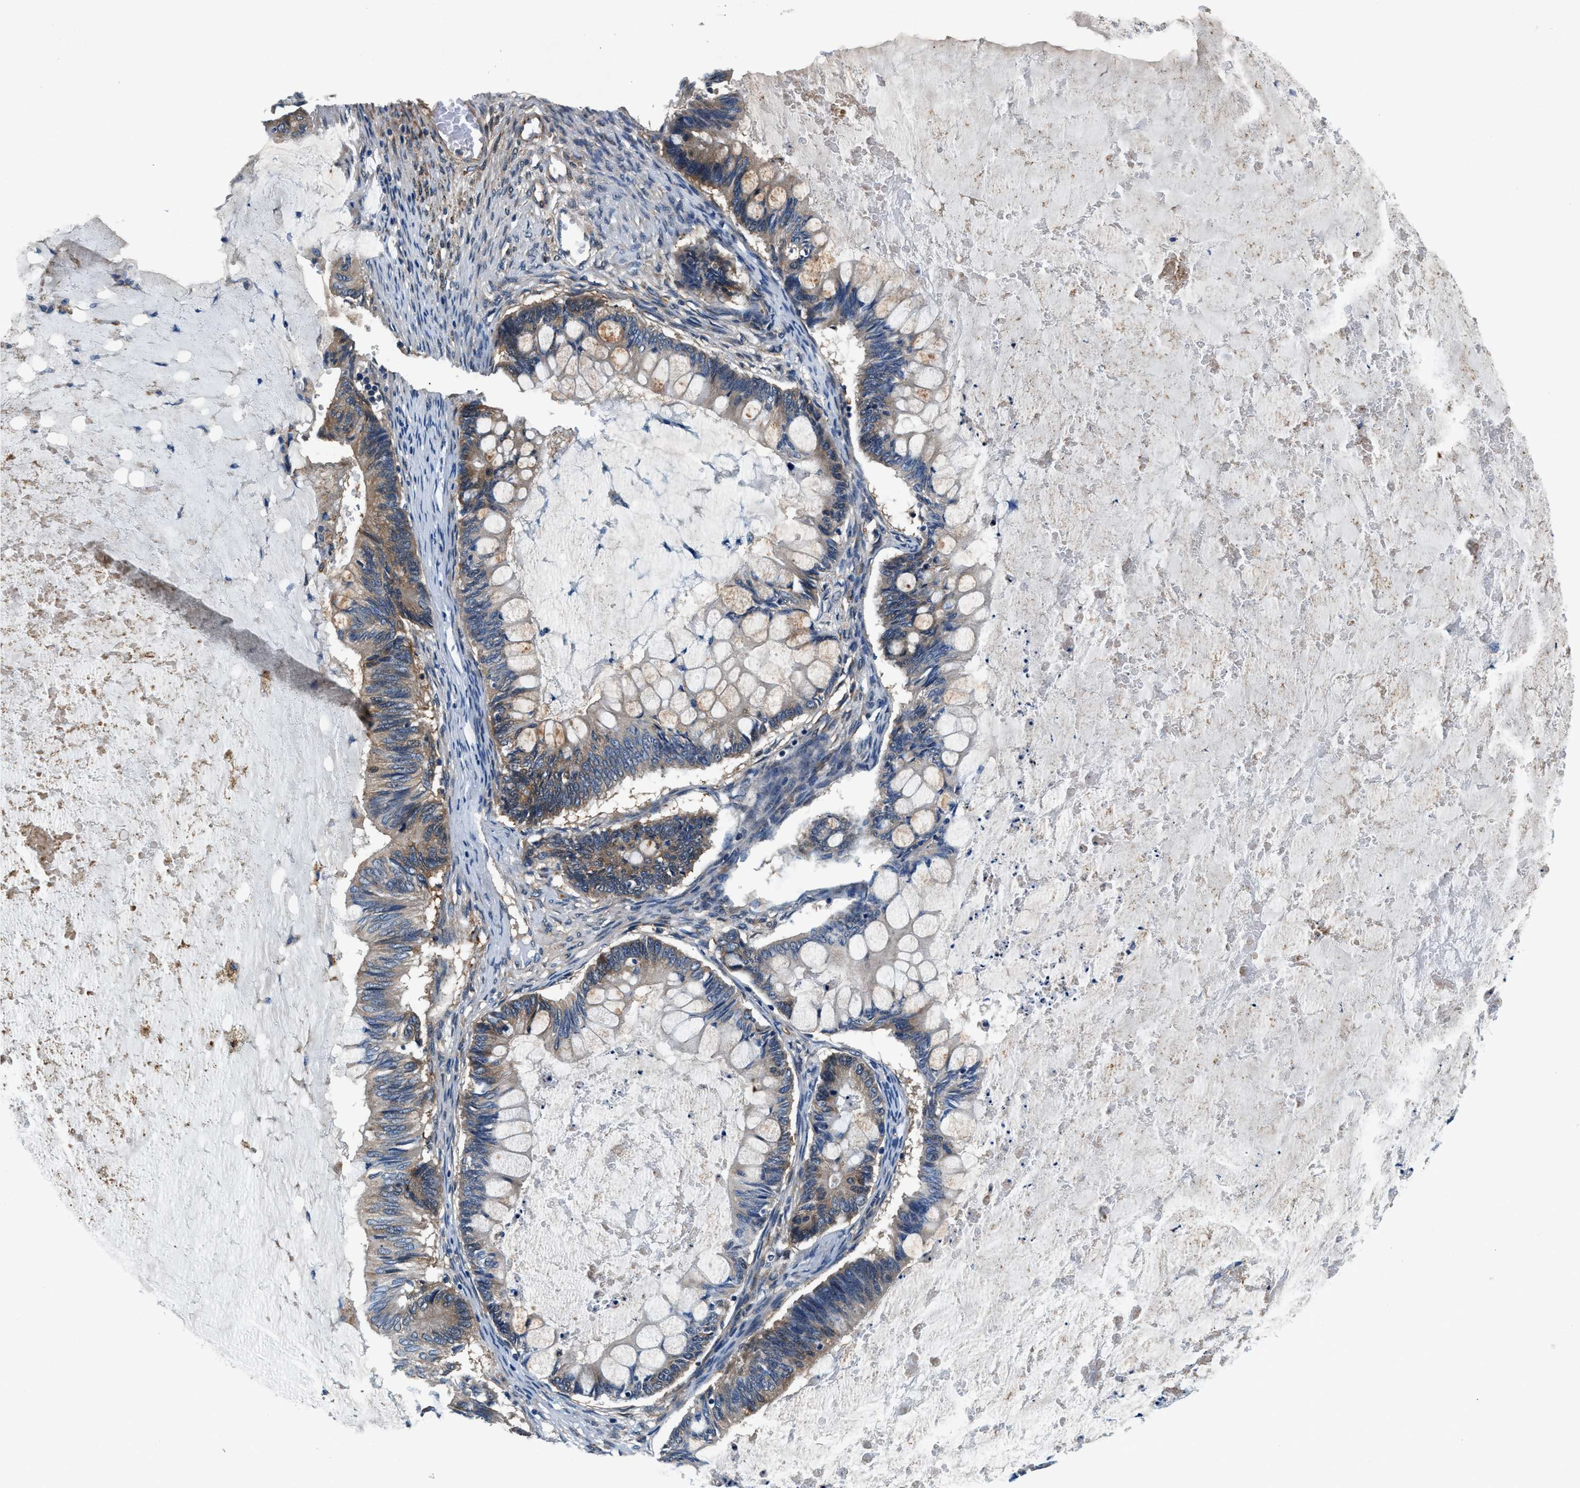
{"staining": {"intensity": "moderate", "quantity": "25%-75%", "location": "cytoplasmic/membranous"}, "tissue": "ovarian cancer", "cell_type": "Tumor cells", "image_type": "cancer", "snomed": [{"axis": "morphology", "description": "Cystadenocarcinoma, mucinous, NOS"}, {"axis": "topography", "description": "Ovary"}], "caption": "Ovarian cancer (mucinous cystadenocarcinoma) stained for a protein displays moderate cytoplasmic/membranous positivity in tumor cells.", "gene": "PRTFDC1", "patient": {"sex": "female", "age": 61}}